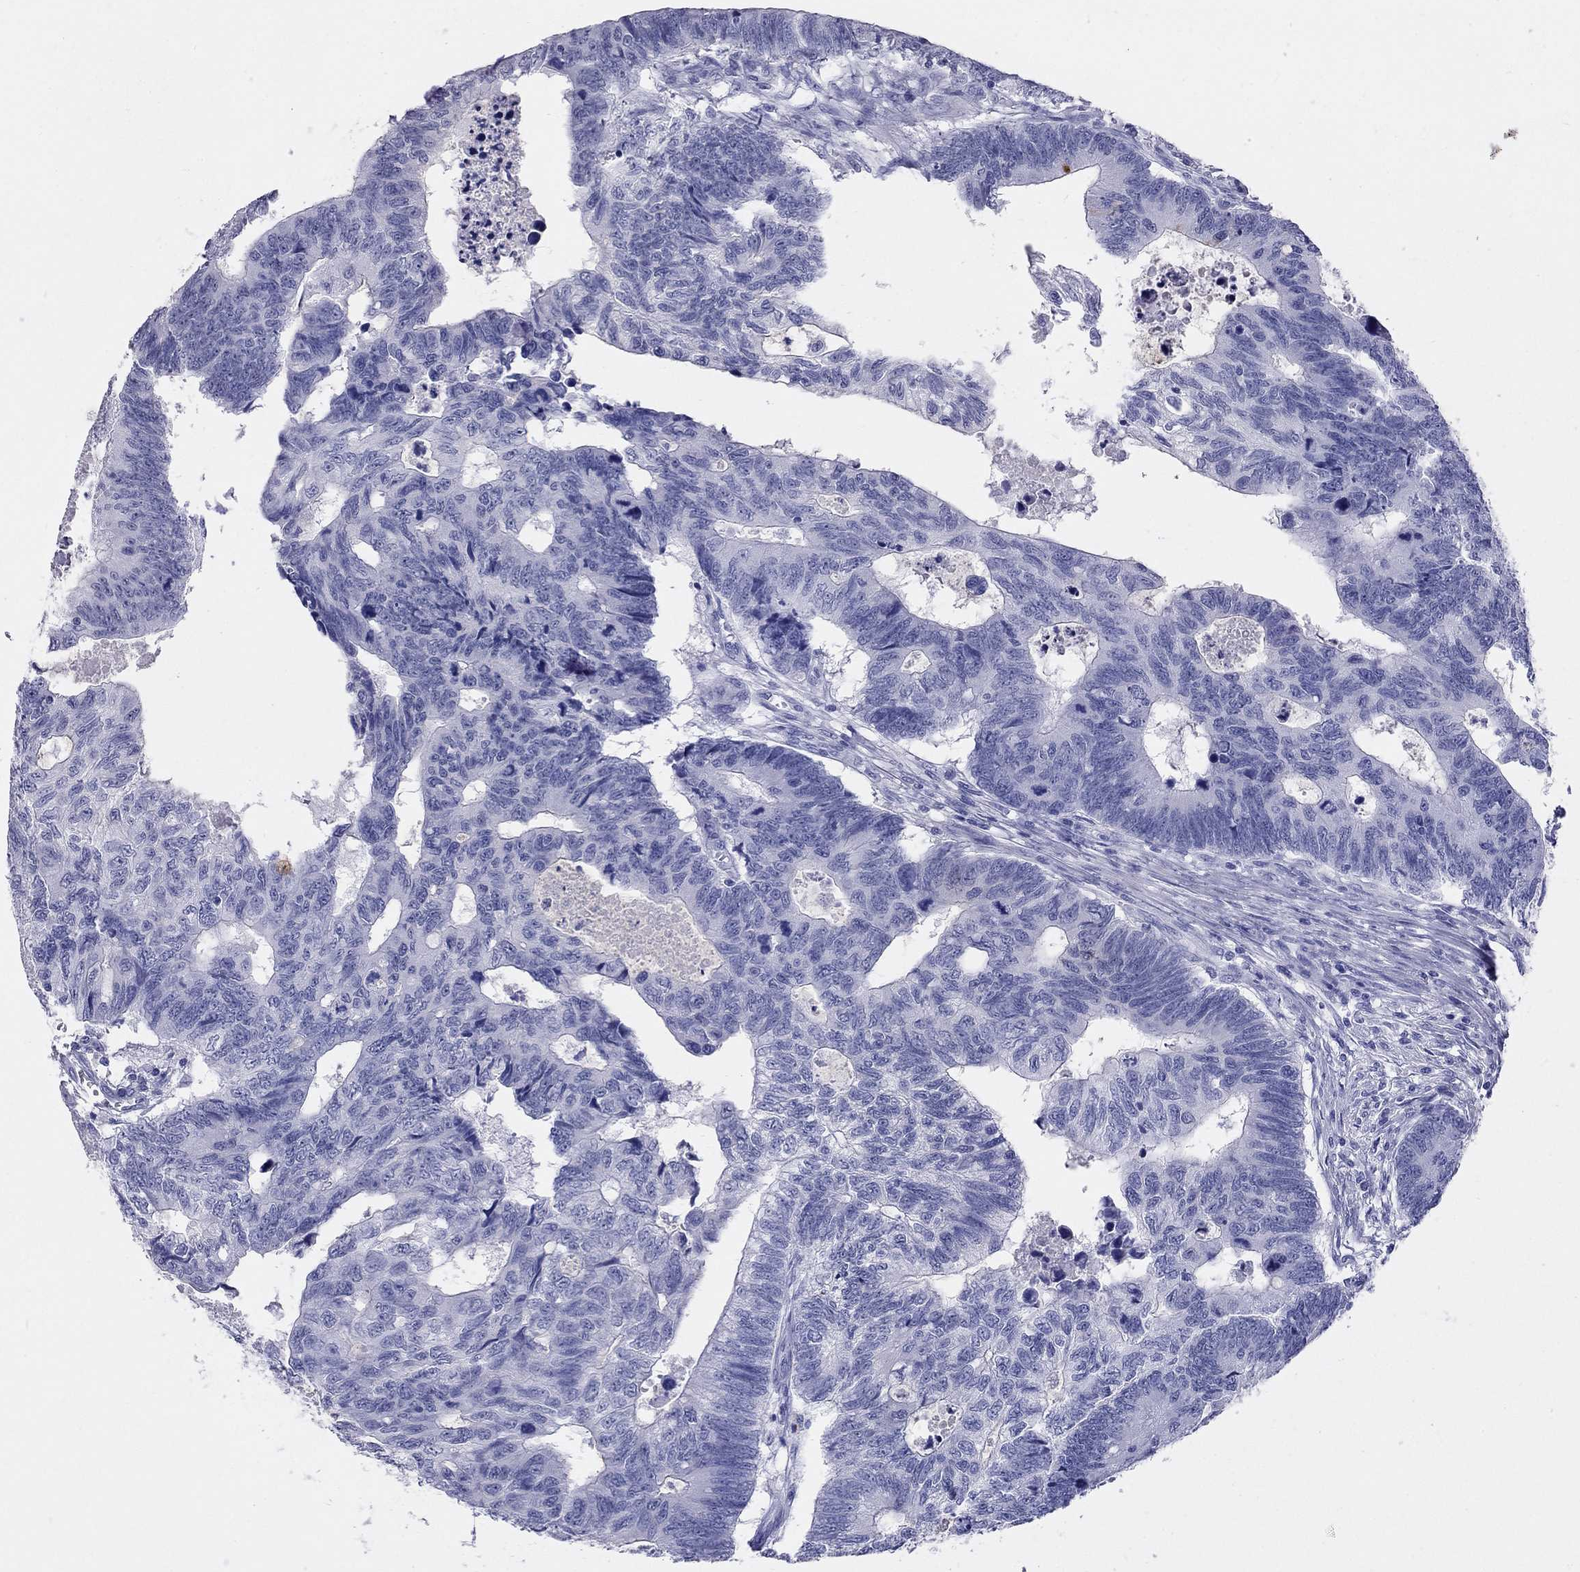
{"staining": {"intensity": "negative", "quantity": "none", "location": "none"}, "tissue": "colorectal cancer", "cell_type": "Tumor cells", "image_type": "cancer", "snomed": [{"axis": "morphology", "description": "Adenocarcinoma, NOS"}, {"axis": "topography", "description": "Colon"}], "caption": "This is a image of immunohistochemistry (IHC) staining of colorectal cancer (adenocarcinoma), which shows no positivity in tumor cells.", "gene": "KLRG1", "patient": {"sex": "female", "age": 77}}